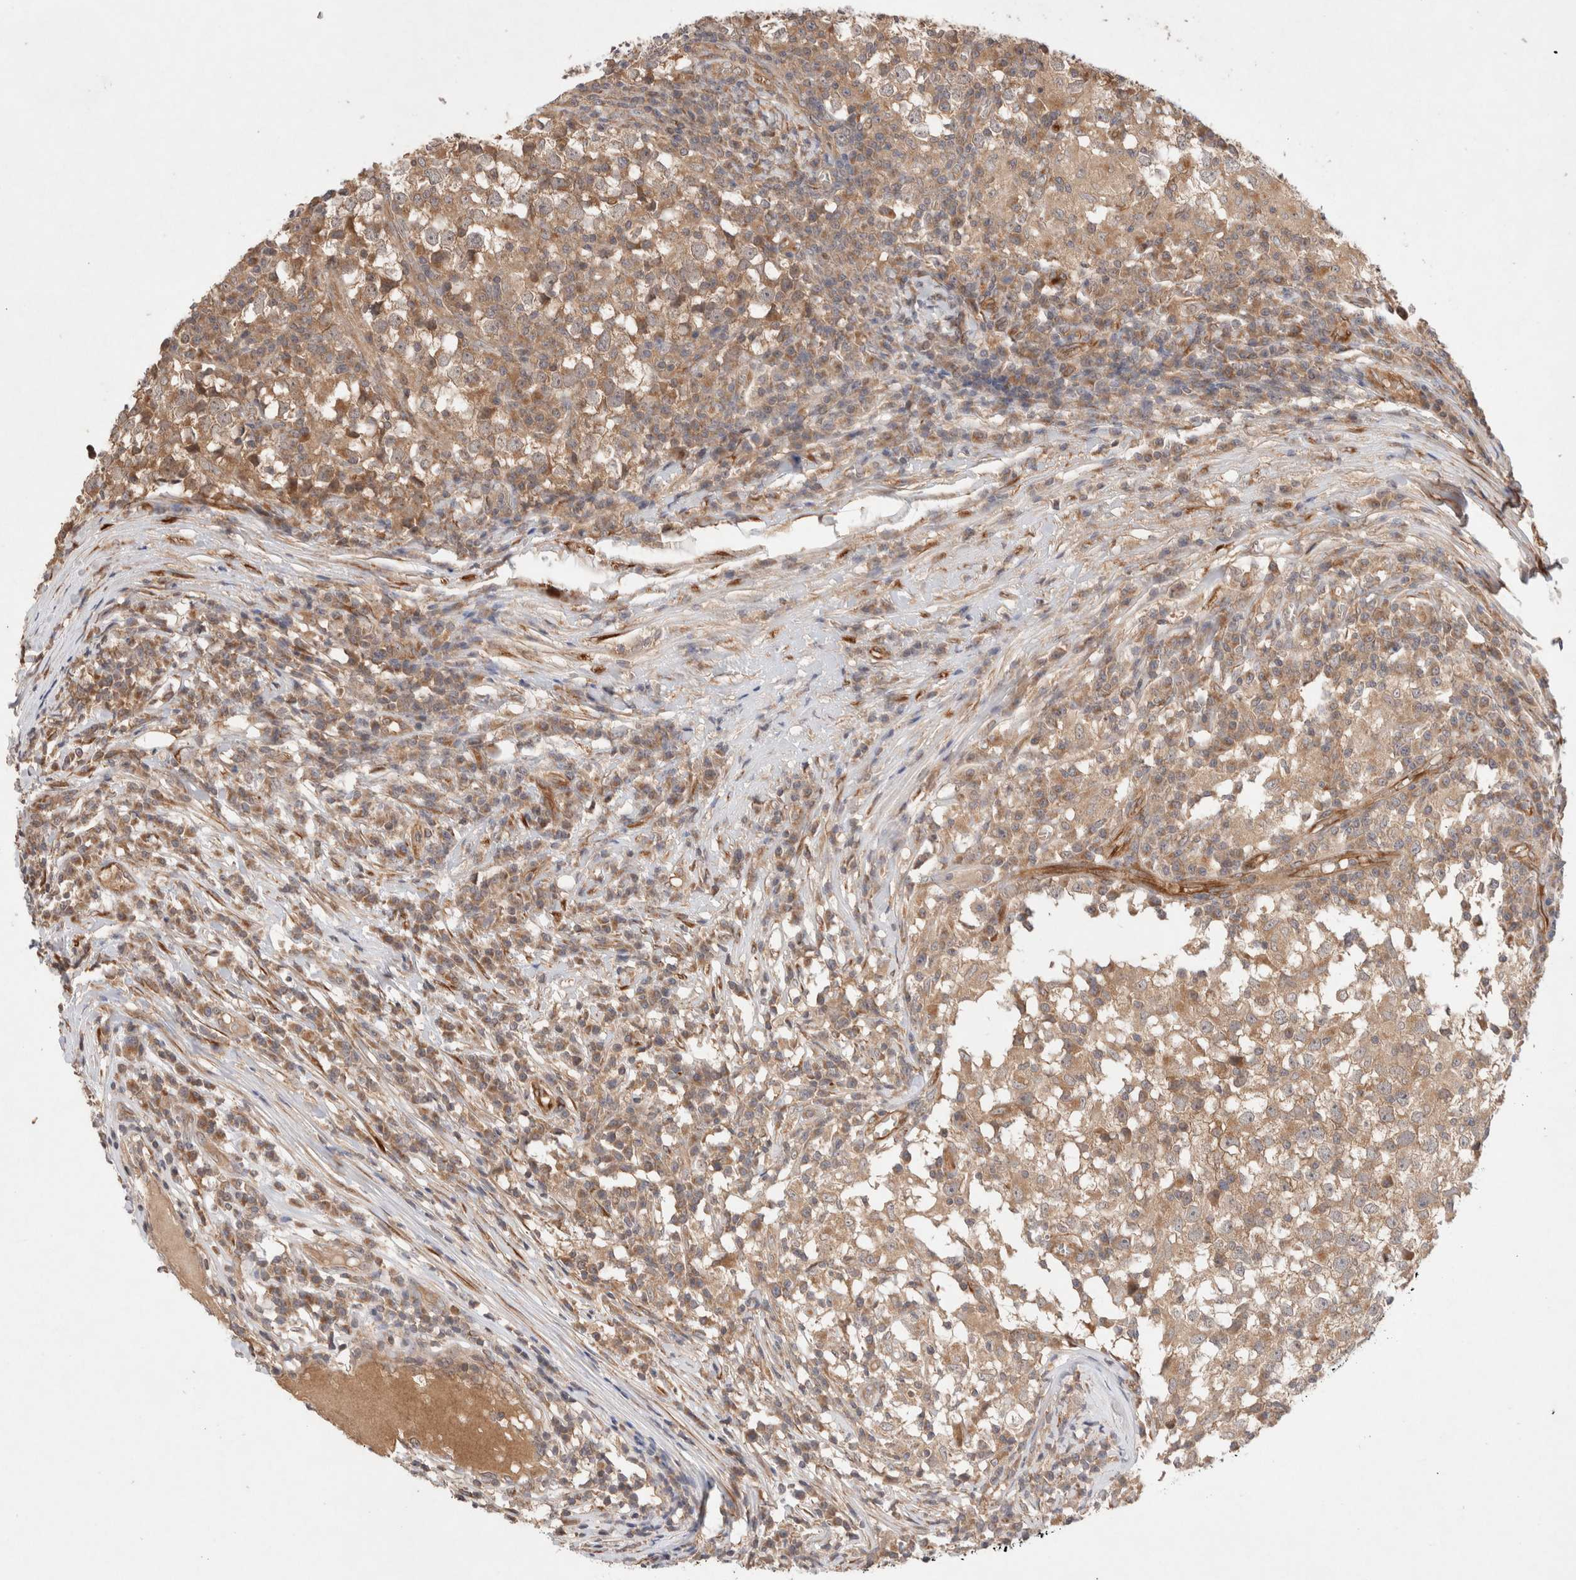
{"staining": {"intensity": "moderate", "quantity": ">75%", "location": "cytoplasmic/membranous"}, "tissue": "testis cancer", "cell_type": "Tumor cells", "image_type": "cancer", "snomed": [{"axis": "morphology", "description": "Seminoma, NOS"}, {"axis": "topography", "description": "Testis"}], "caption": "A brown stain labels moderate cytoplasmic/membranous expression of a protein in human testis cancer tumor cells.", "gene": "KLHL20", "patient": {"sex": "male", "age": 65}}